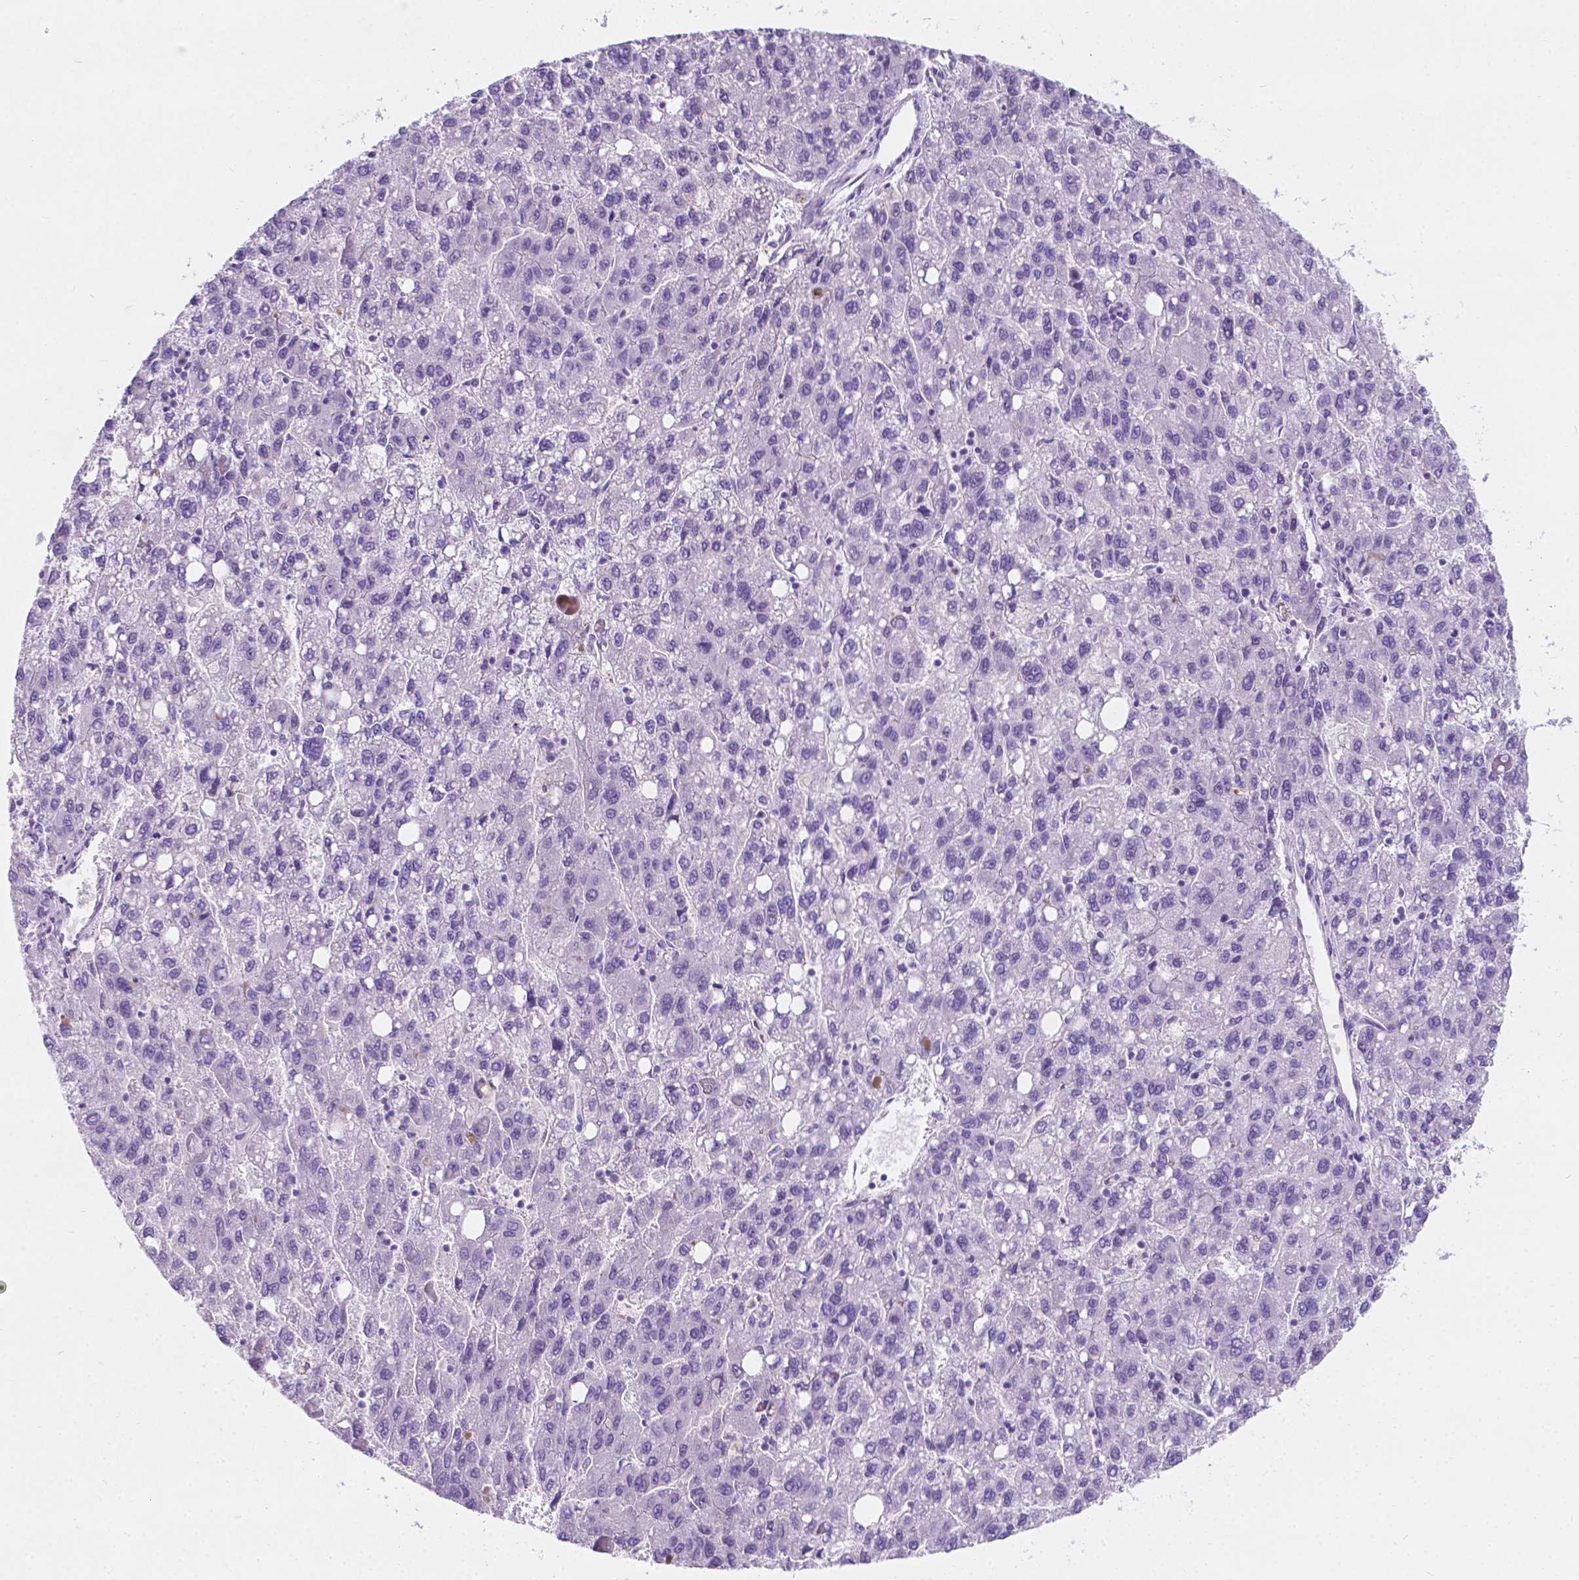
{"staining": {"intensity": "negative", "quantity": "none", "location": "none"}, "tissue": "liver cancer", "cell_type": "Tumor cells", "image_type": "cancer", "snomed": [{"axis": "morphology", "description": "Carcinoma, Hepatocellular, NOS"}, {"axis": "topography", "description": "Liver"}], "caption": "Immunohistochemical staining of human liver hepatocellular carcinoma displays no significant staining in tumor cells.", "gene": "GNAO1", "patient": {"sex": "female", "age": 82}}